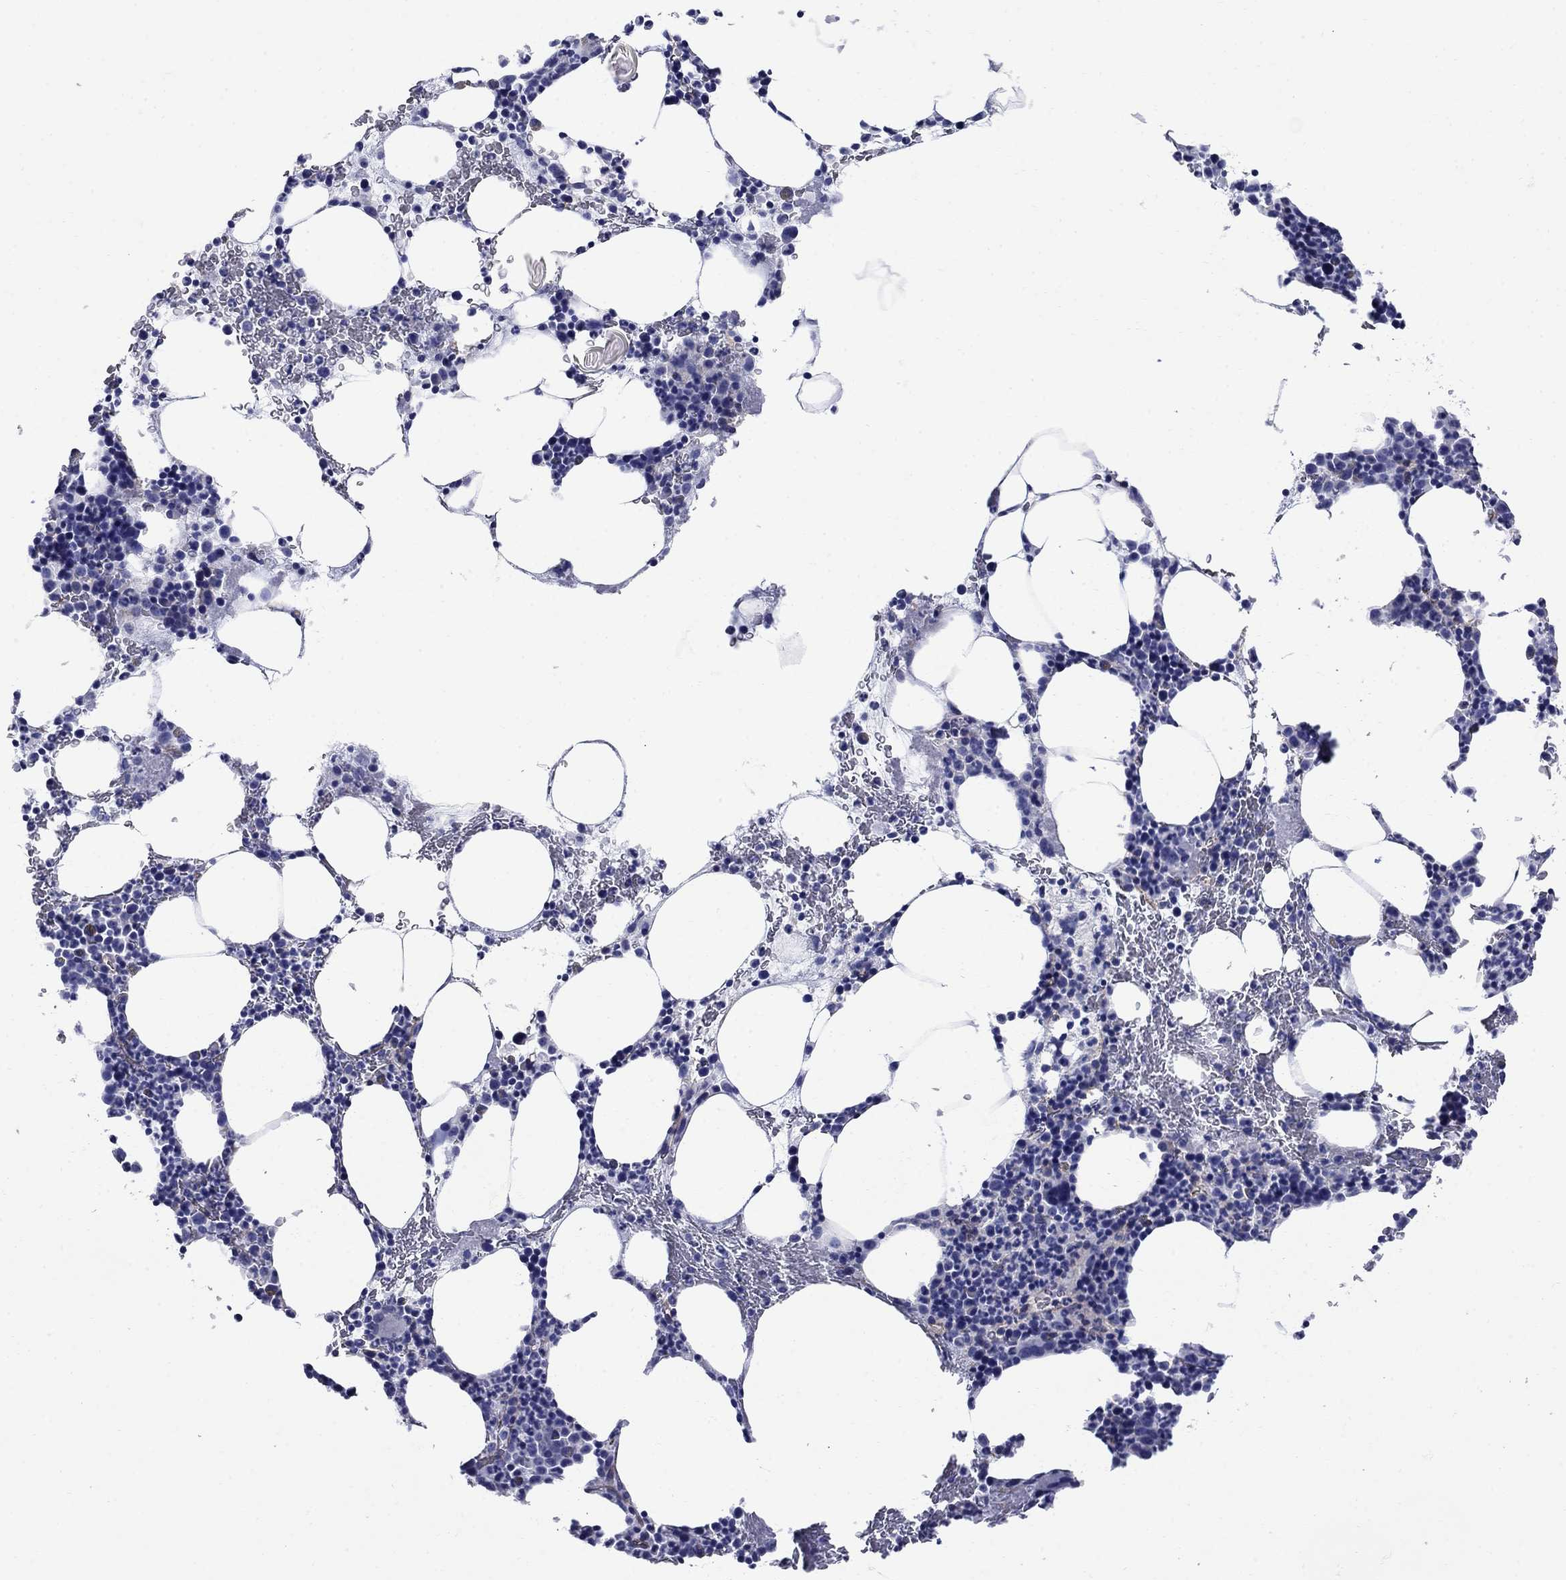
{"staining": {"intensity": "negative", "quantity": "none", "location": "none"}, "tissue": "bone marrow", "cell_type": "Hematopoietic cells", "image_type": "normal", "snomed": [{"axis": "morphology", "description": "Normal tissue, NOS"}, {"axis": "topography", "description": "Bone marrow"}], "caption": "Immunohistochemistry image of normal bone marrow: bone marrow stained with DAB (3,3'-diaminobenzidine) displays no significant protein positivity in hematopoietic cells.", "gene": "SMCP", "patient": {"sex": "male", "age": 83}}